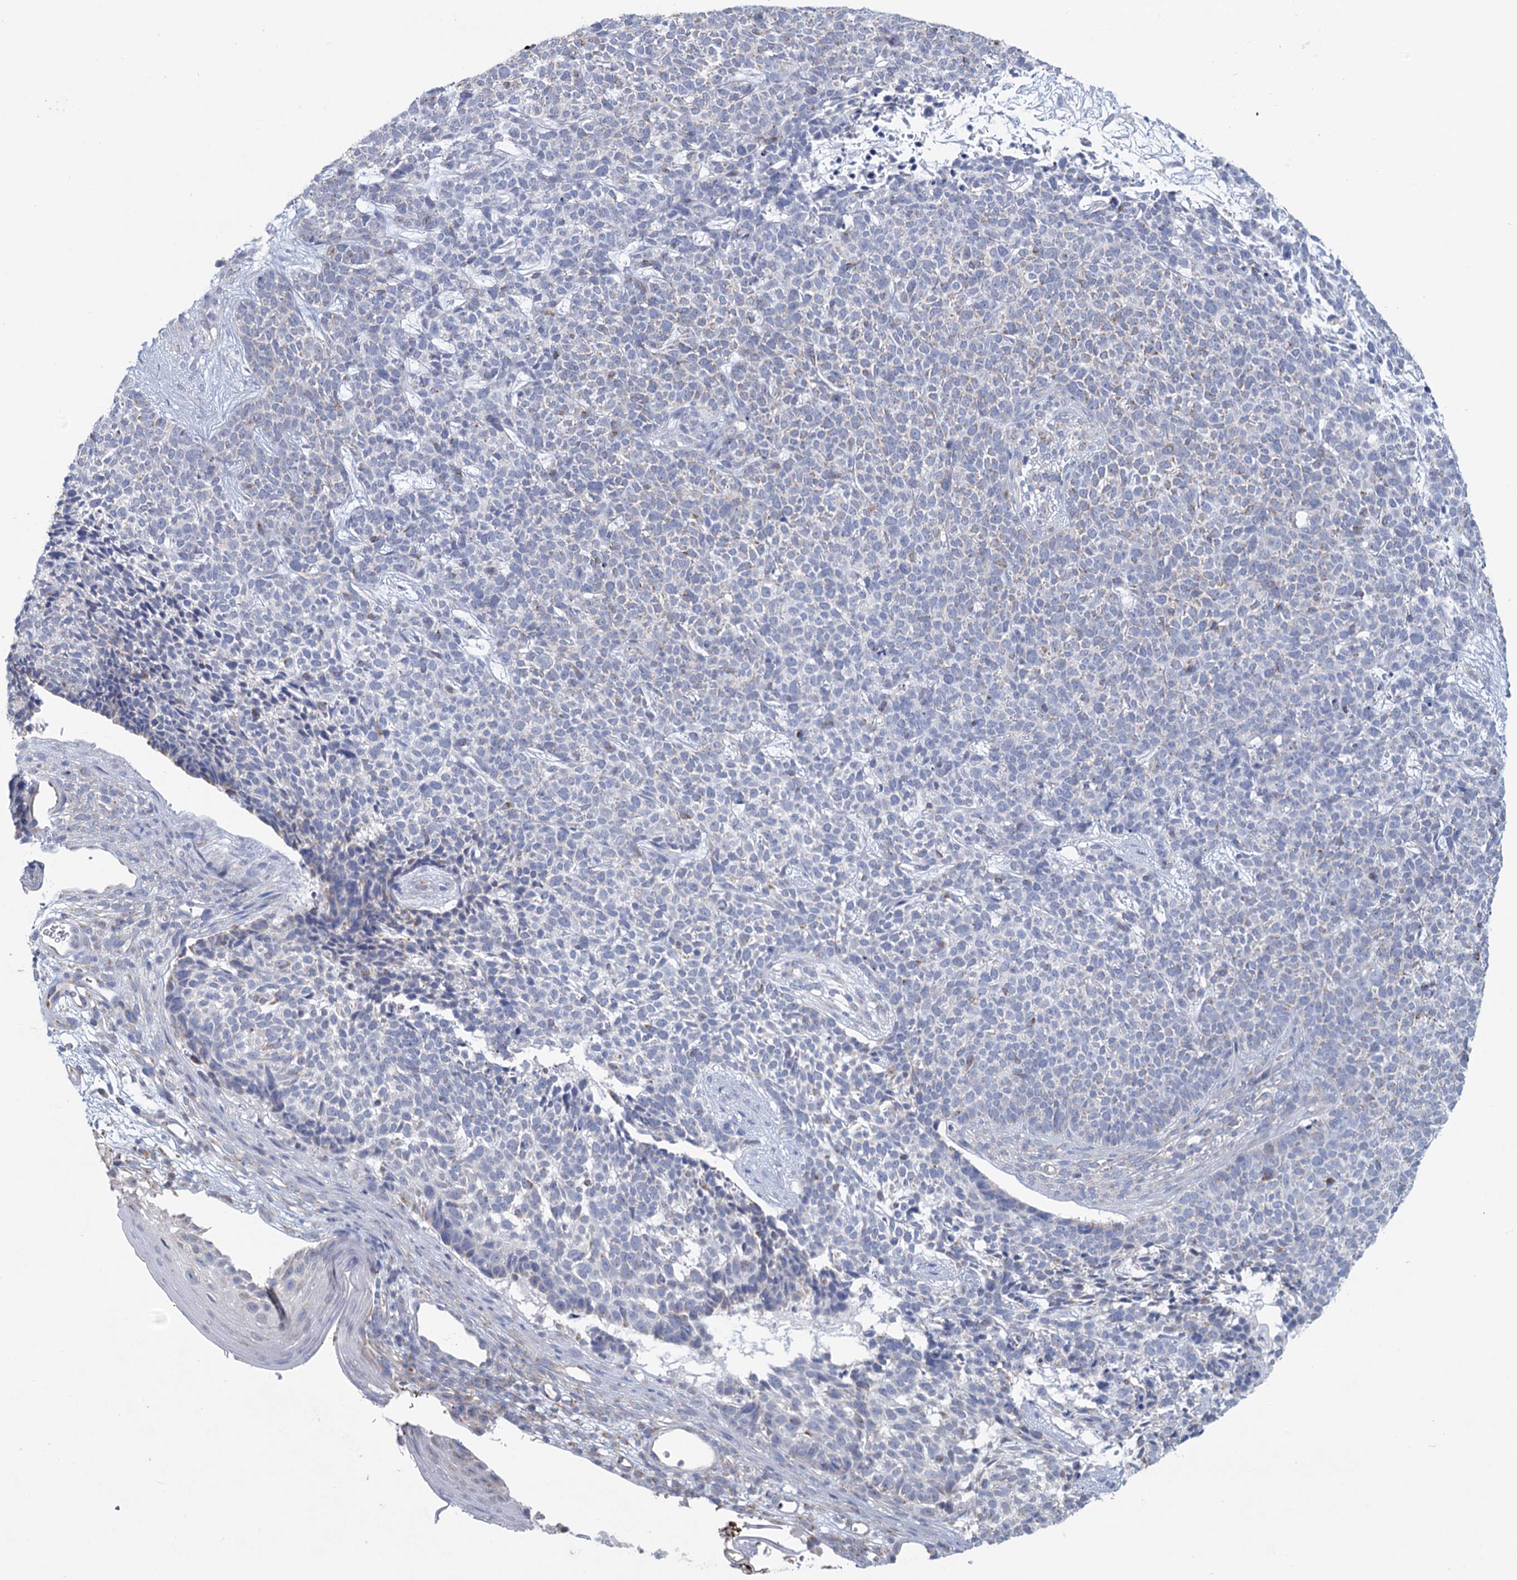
{"staining": {"intensity": "negative", "quantity": "none", "location": "none"}, "tissue": "skin cancer", "cell_type": "Tumor cells", "image_type": "cancer", "snomed": [{"axis": "morphology", "description": "Basal cell carcinoma"}, {"axis": "topography", "description": "Skin"}], "caption": "The immunohistochemistry (IHC) photomicrograph has no significant staining in tumor cells of basal cell carcinoma (skin) tissue.", "gene": "NDUFC2", "patient": {"sex": "female", "age": 84}}